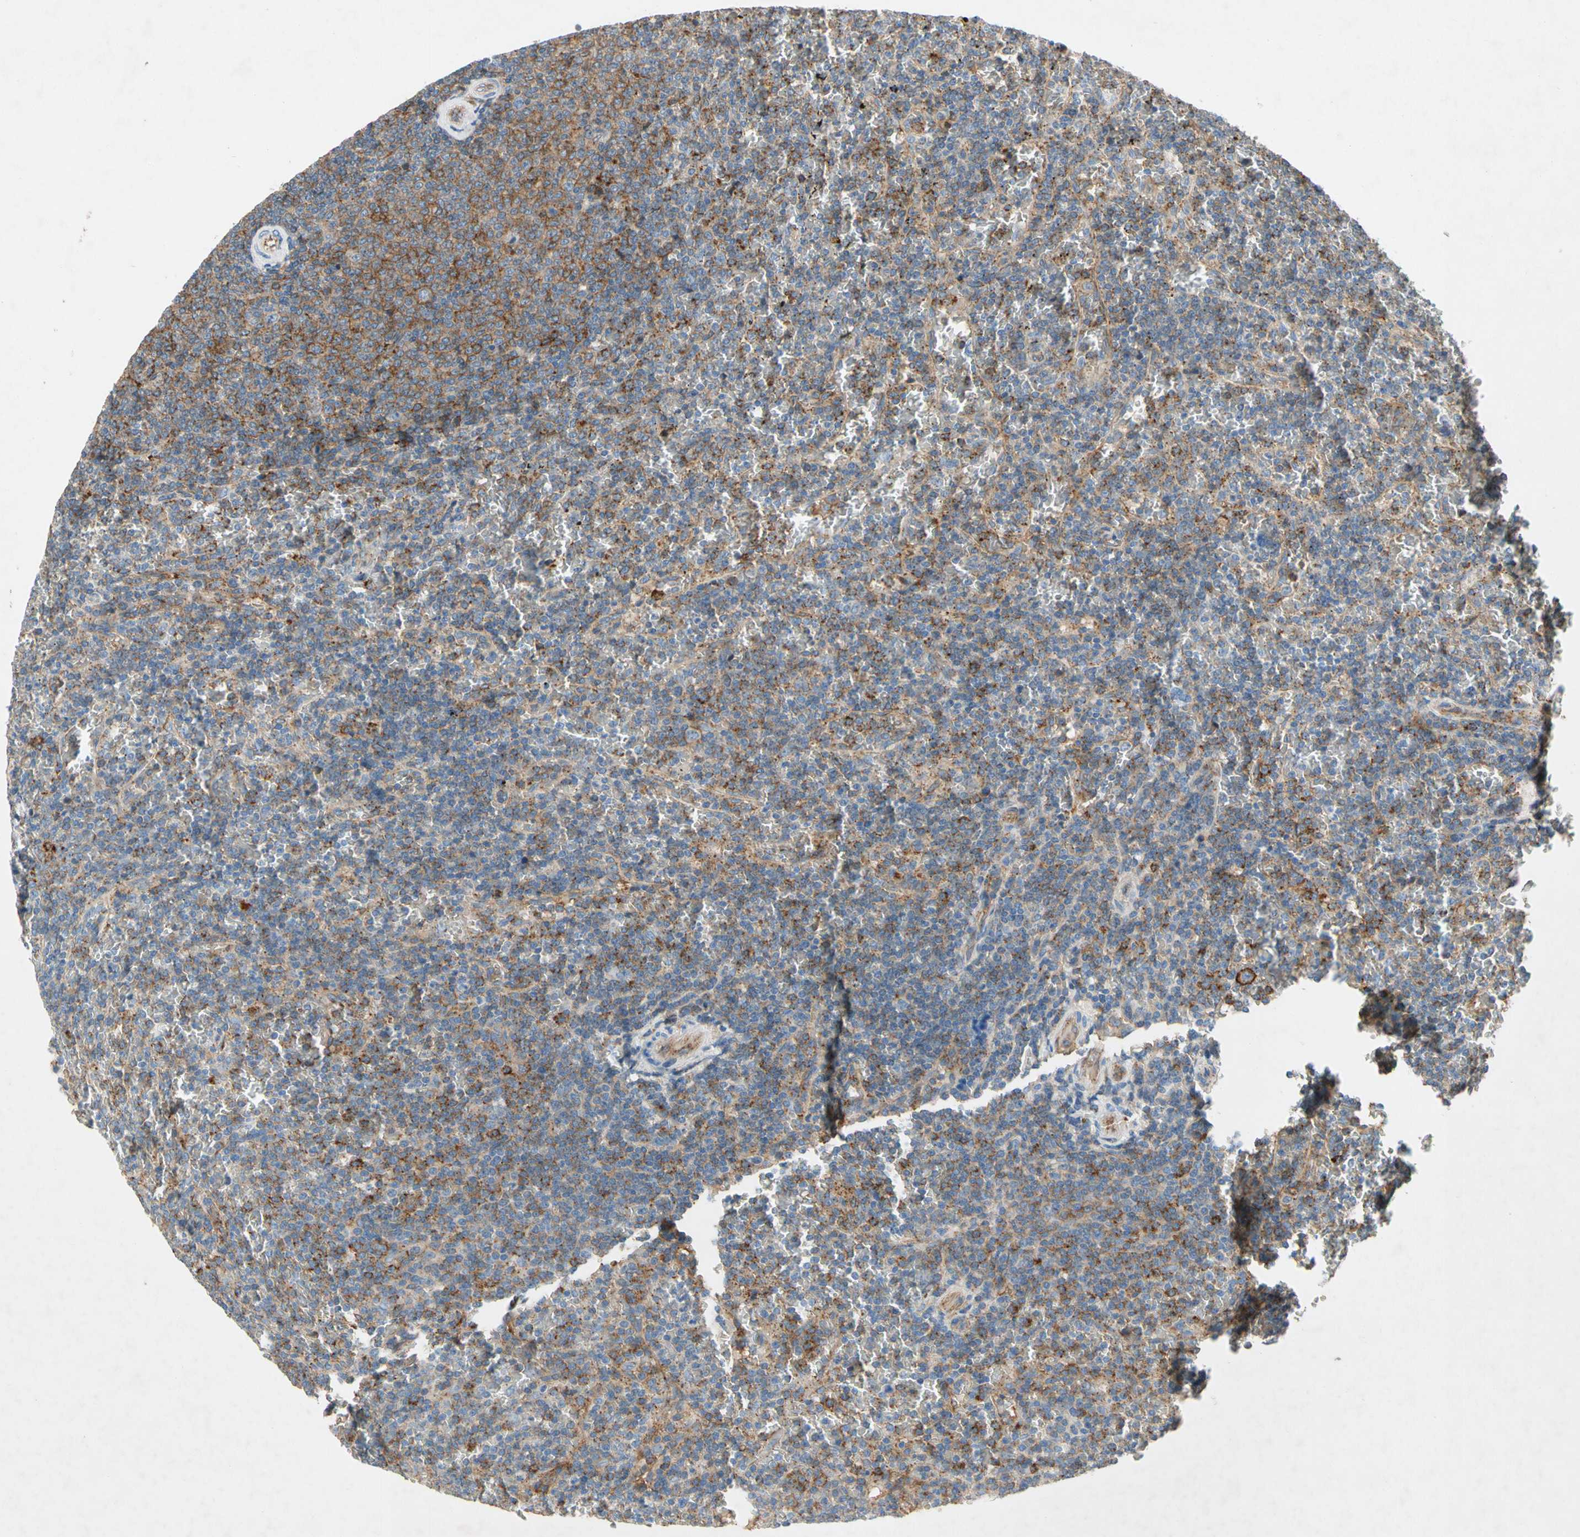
{"staining": {"intensity": "strong", "quantity": "<25%", "location": "cytoplasmic/membranous"}, "tissue": "lymphoma", "cell_type": "Tumor cells", "image_type": "cancer", "snomed": [{"axis": "morphology", "description": "Malignant lymphoma, non-Hodgkin's type, Low grade"}, {"axis": "topography", "description": "Spleen"}], "caption": "Malignant lymphoma, non-Hodgkin's type (low-grade) stained for a protein (brown) reveals strong cytoplasmic/membranous positive staining in approximately <25% of tumor cells.", "gene": "NDFIP2", "patient": {"sex": "female", "age": 77}}